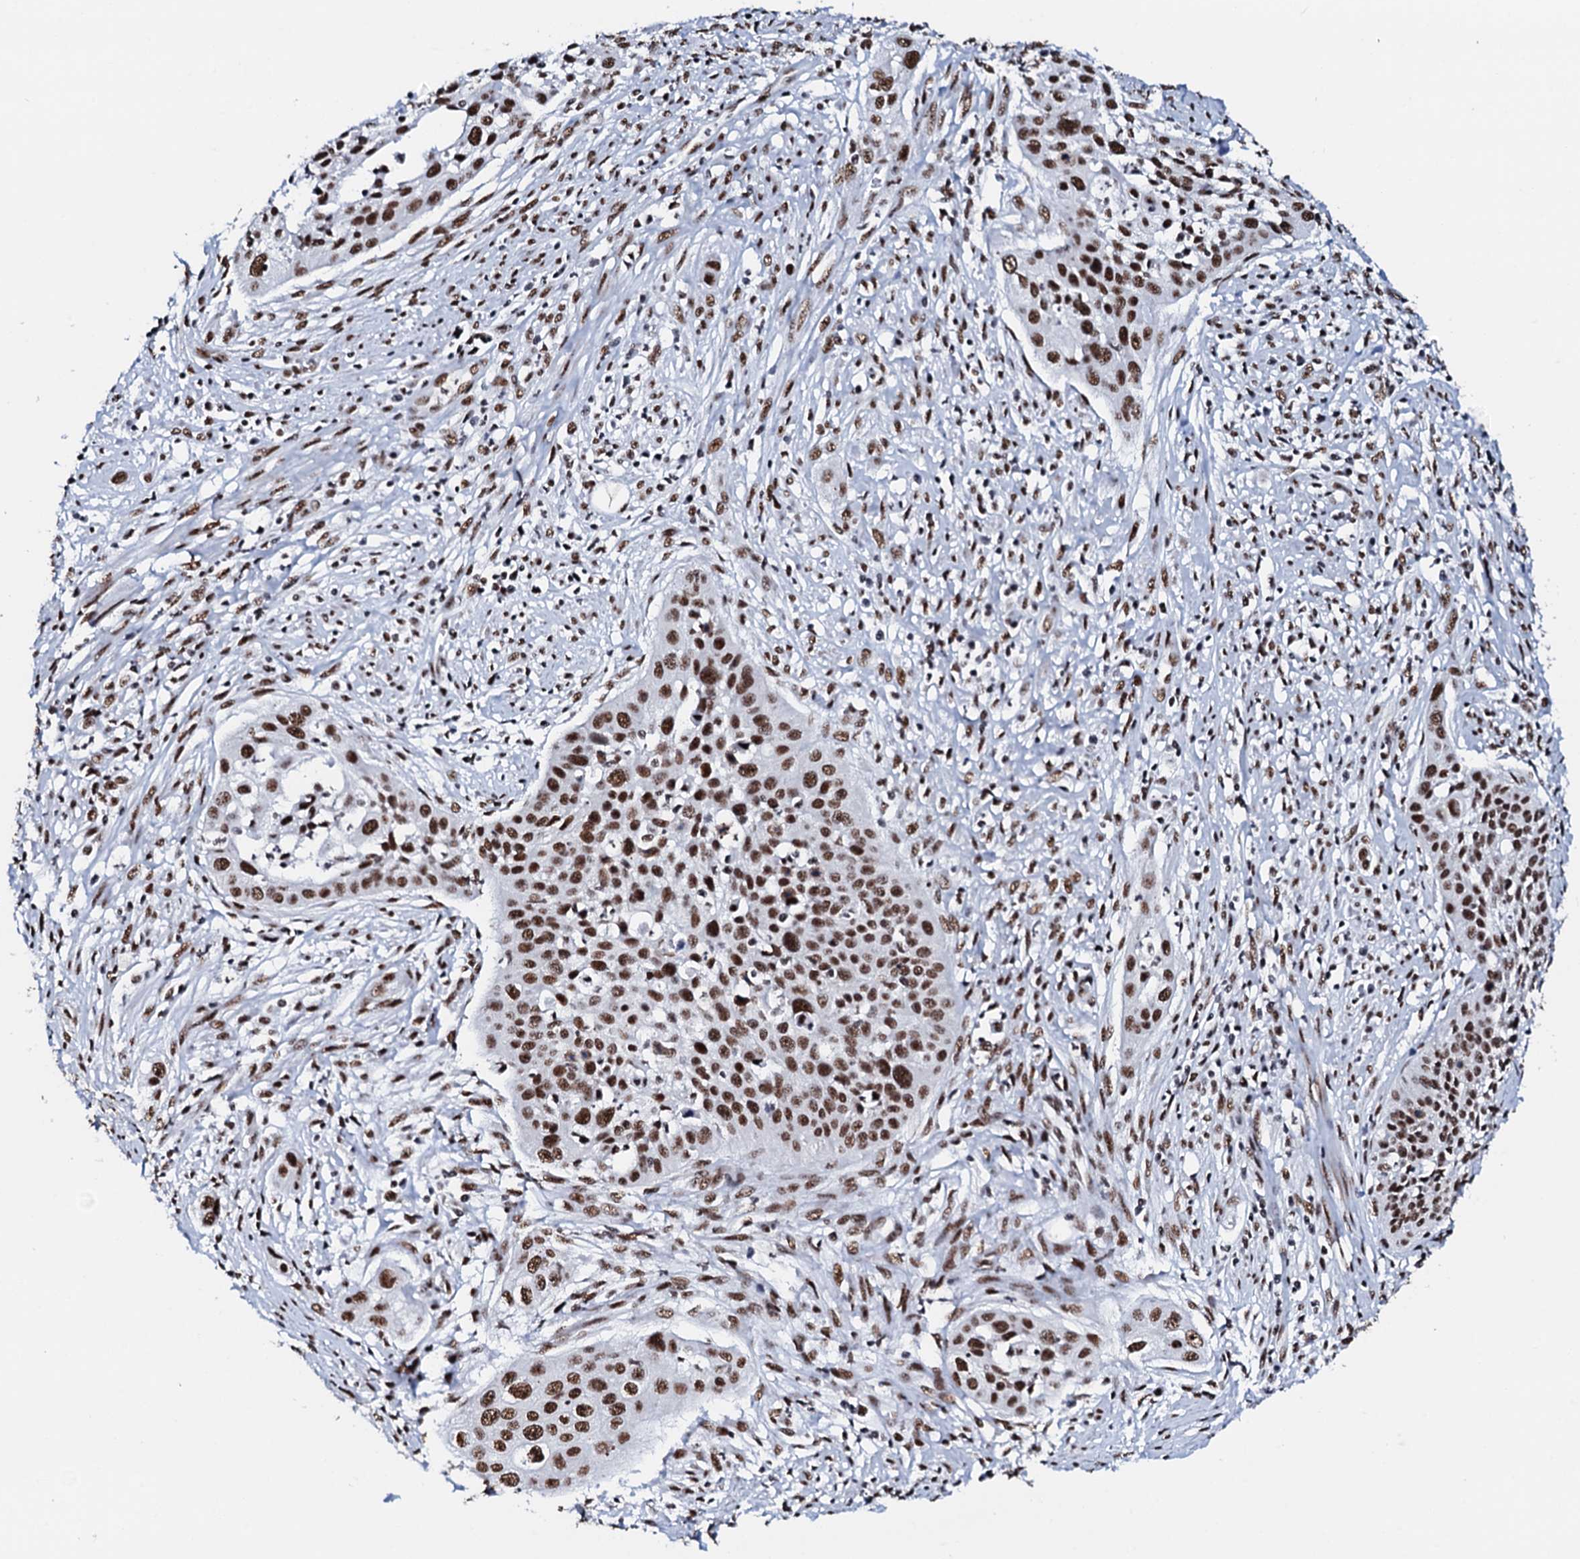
{"staining": {"intensity": "strong", "quantity": ">75%", "location": "nuclear"}, "tissue": "cervical cancer", "cell_type": "Tumor cells", "image_type": "cancer", "snomed": [{"axis": "morphology", "description": "Squamous cell carcinoma, NOS"}, {"axis": "topography", "description": "Cervix"}], "caption": "The photomicrograph displays immunohistochemical staining of squamous cell carcinoma (cervical). There is strong nuclear positivity is present in approximately >75% of tumor cells.", "gene": "NKAPD1", "patient": {"sex": "female", "age": 34}}